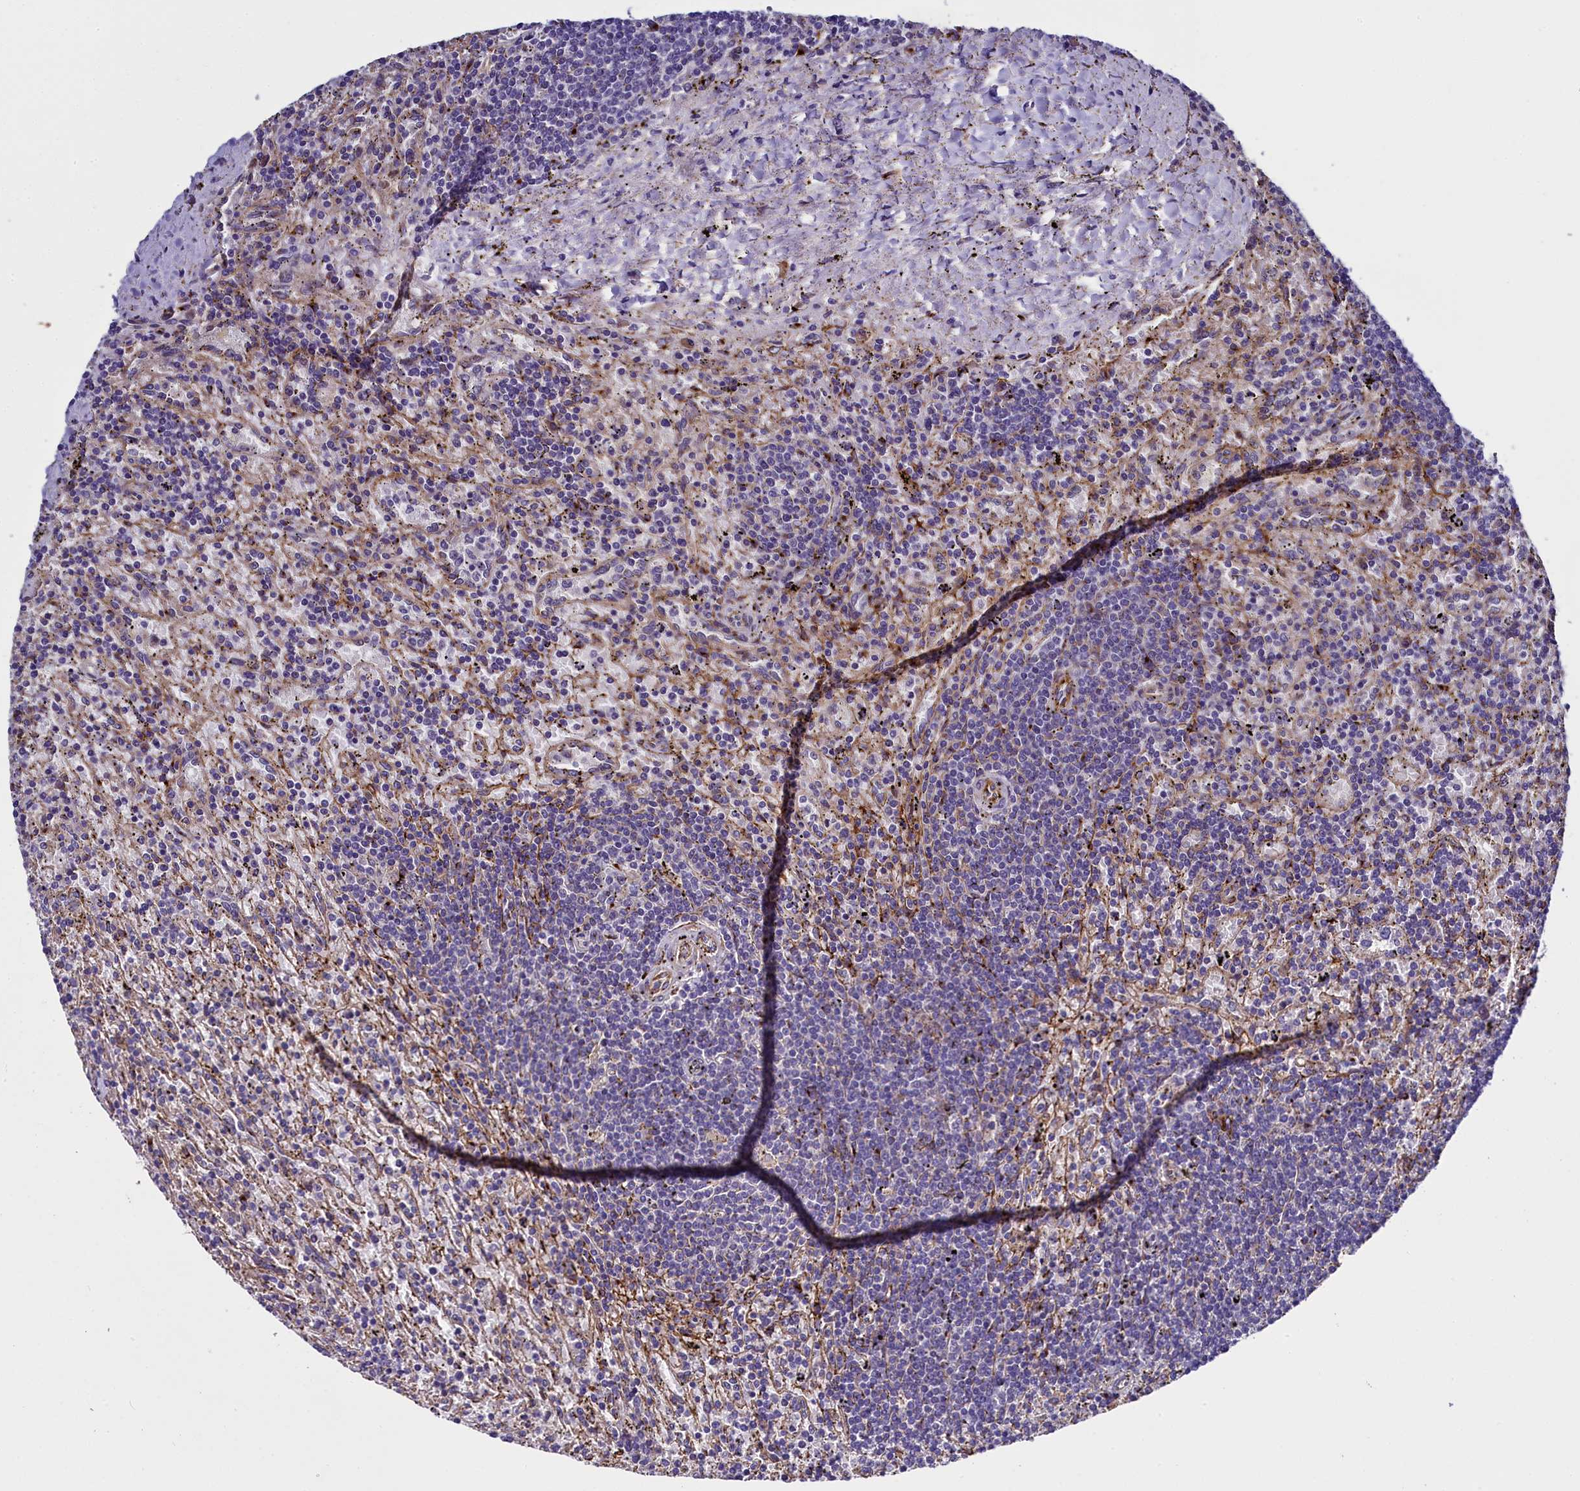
{"staining": {"intensity": "negative", "quantity": "none", "location": "none"}, "tissue": "lymphoma", "cell_type": "Tumor cells", "image_type": "cancer", "snomed": [{"axis": "morphology", "description": "Malignant lymphoma, non-Hodgkin's type, Low grade"}, {"axis": "topography", "description": "Spleen"}], "caption": "Tumor cells show no significant expression in lymphoma.", "gene": "MRC2", "patient": {"sex": "male", "age": 76}}